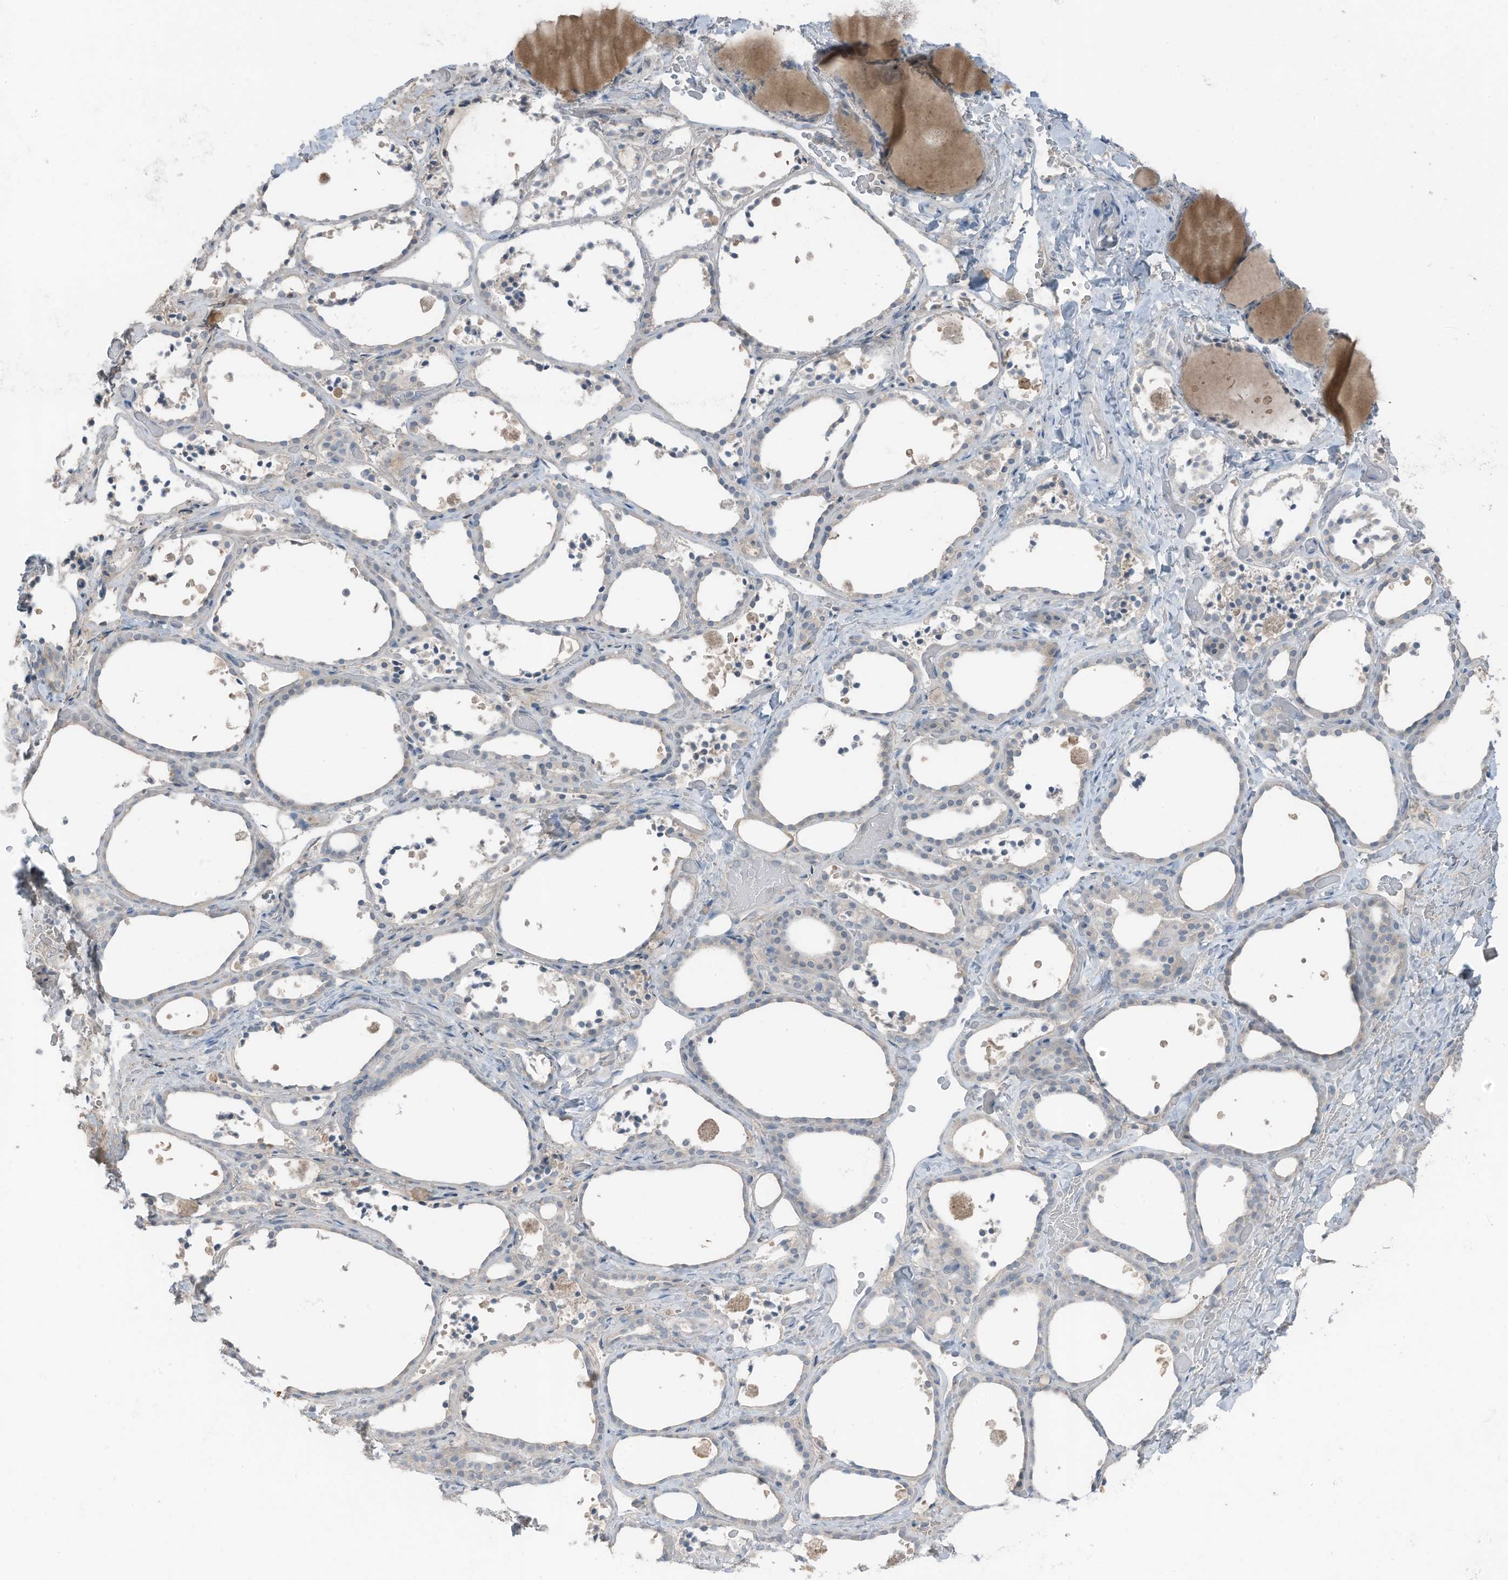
{"staining": {"intensity": "negative", "quantity": "none", "location": "none"}, "tissue": "thyroid gland", "cell_type": "Glandular cells", "image_type": "normal", "snomed": [{"axis": "morphology", "description": "Normal tissue, NOS"}, {"axis": "topography", "description": "Thyroid gland"}], "caption": "A micrograph of human thyroid gland is negative for staining in glandular cells.", "gene": "ARHGEF33", "patient": {"sex": "female", "age": 44}}